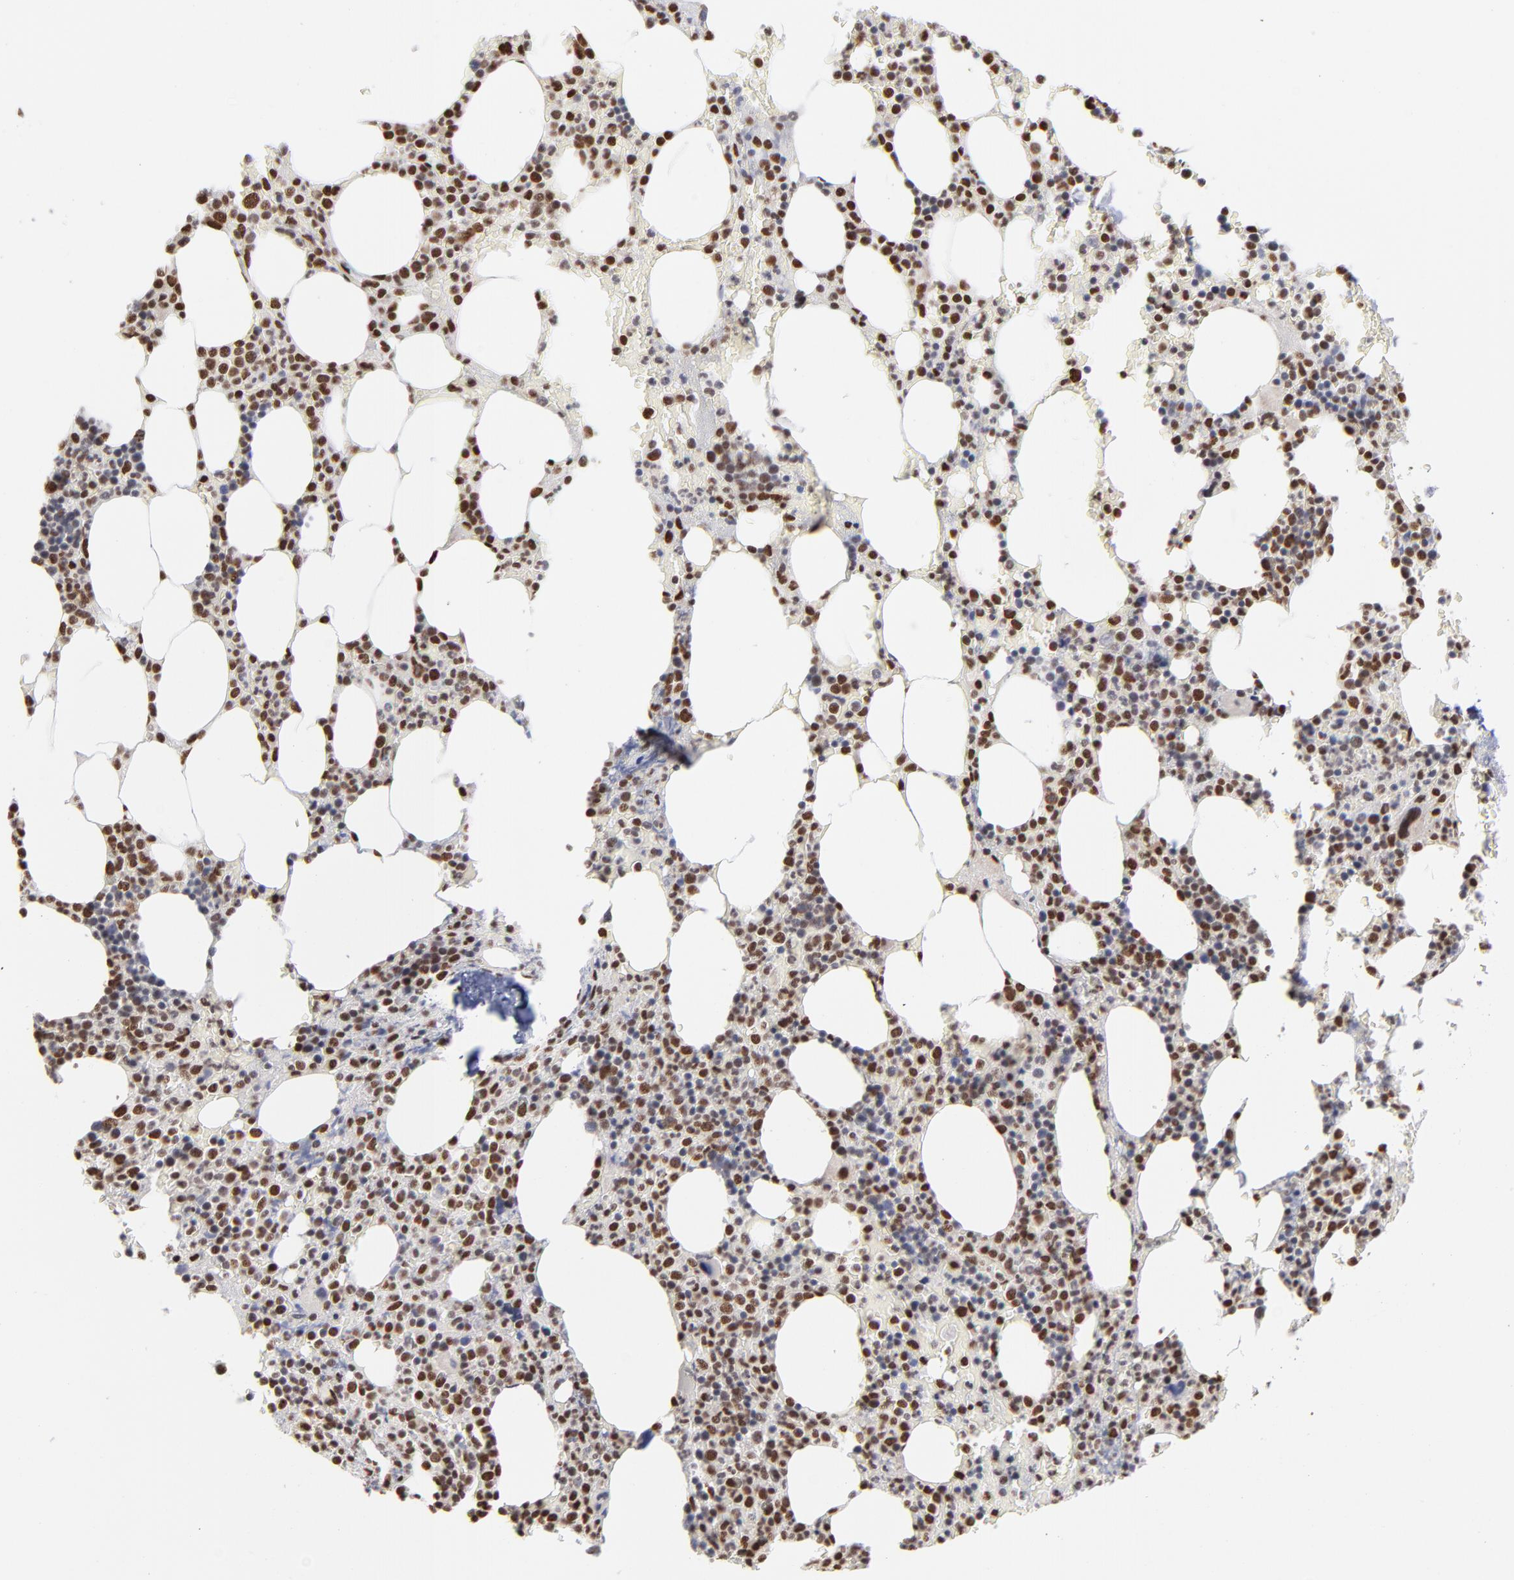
{"staining": {"intensity": "strong", "quantity": ">75%", "location": "nuclear"}, "tissue": "bone marrow", "cell_type": "Hematopoietic cells", "image_type": "normal", "snomed": [{"axis": "morphology", "description": "Normal tissue, NOS"}, {"axis": "topography", "description": "Bone marrow"}], "caption": "Immunohistochemistry (IHC) (DAB (3,3'-diaminobenzidine)) staining of unremarkable bone marrow shows strong nuclear protein positivity in about >75% of hematopoietic cells.", "gene": "ZNF3", "patient": {"sex": "female", "age": 66}}